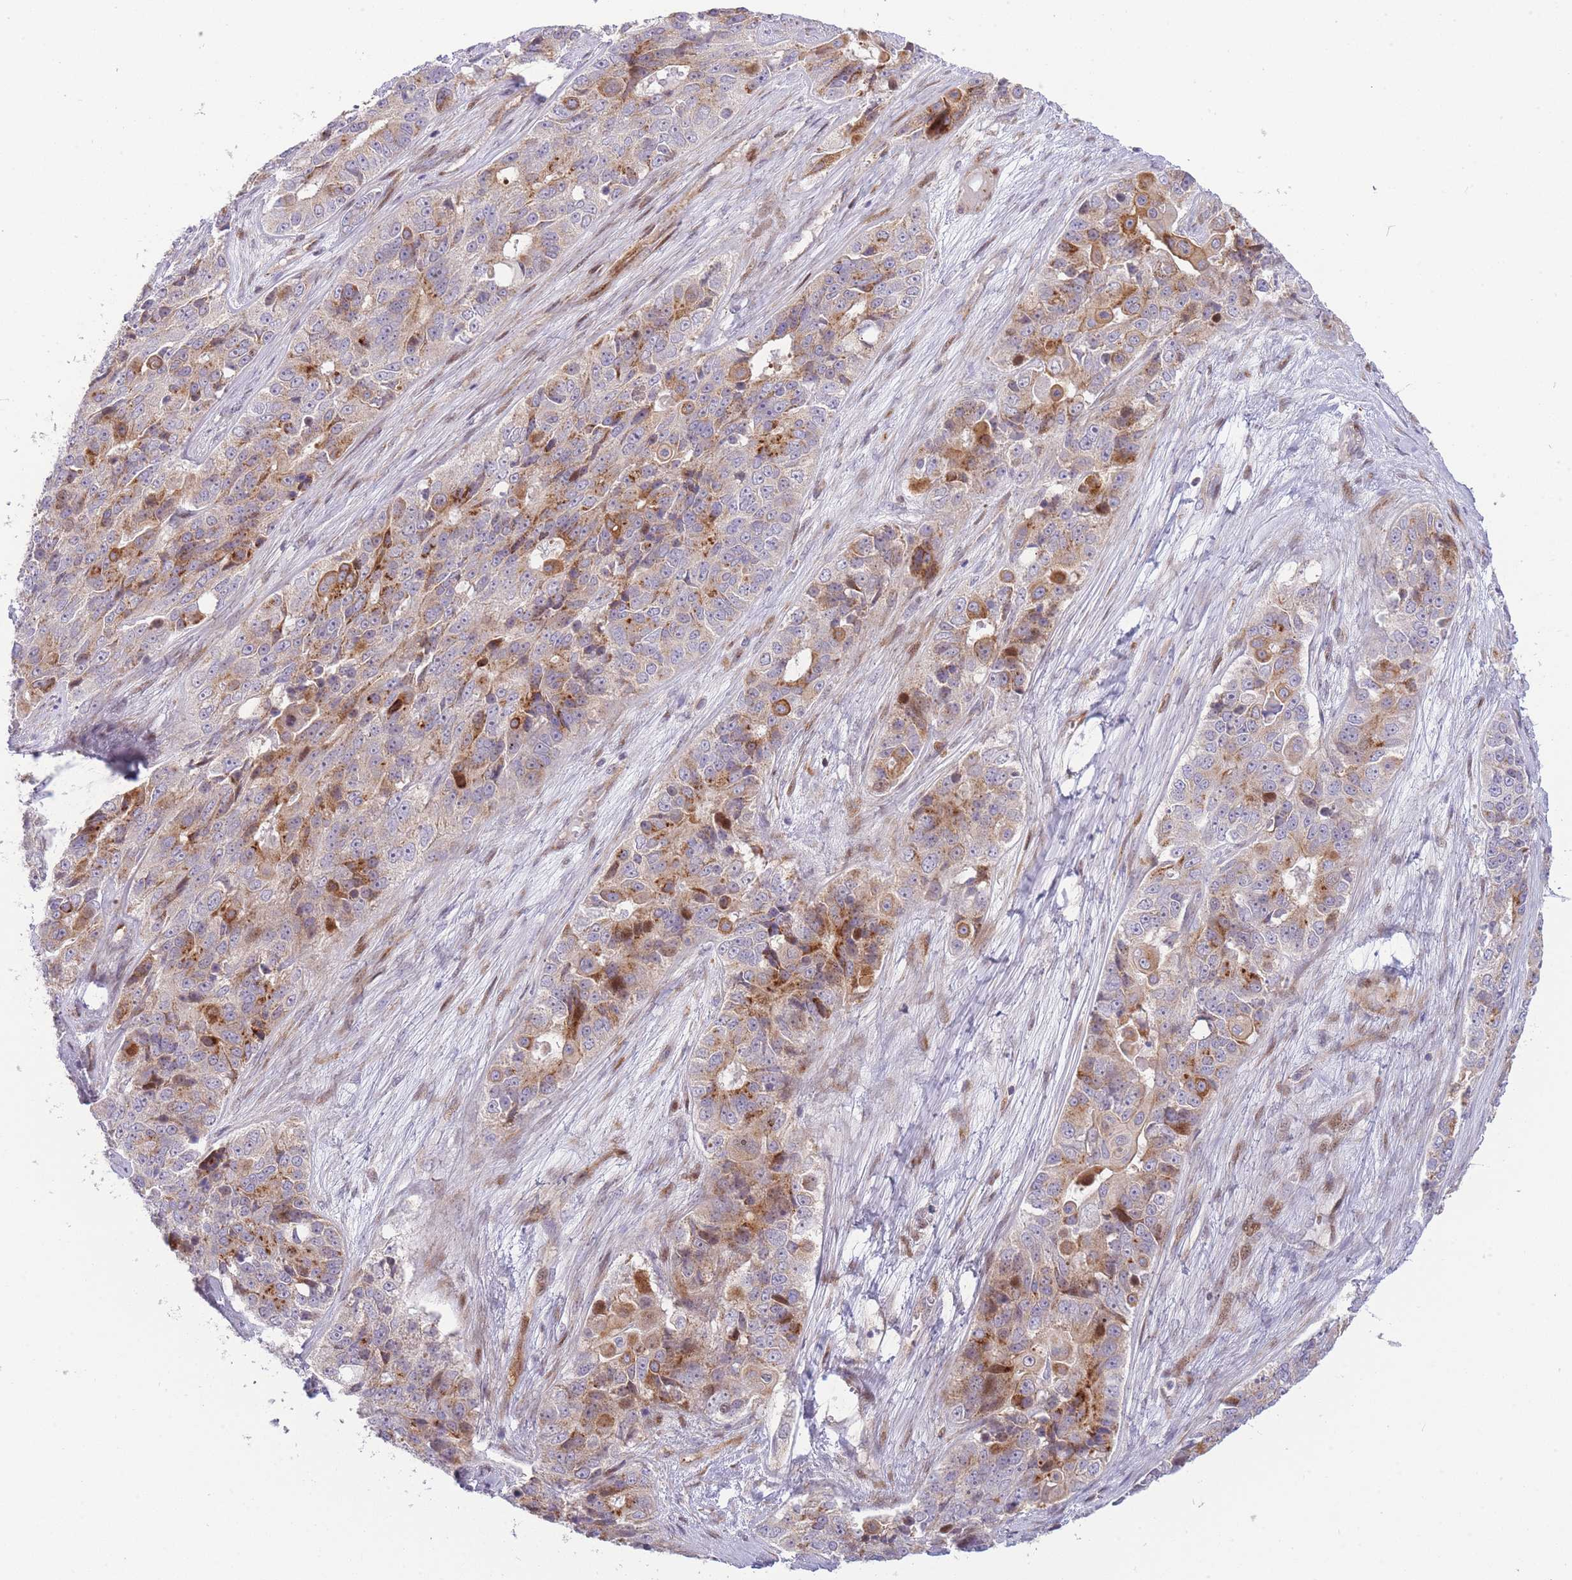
{"staining": {"intensity": "moderate", "quantity": "25%-75%", "location": "cytoplasmic/membranous"}, "tissue": "ovarian cancer", "cell_type": "Tumor cells", "image_type": "cancer", "snomed": [{"axis": "morphology", "description": "Carcinoma, endometroid"}, {"axis": "topography", "description": "Ovary"}], "caption": "High-power microscopy captured an immunohistochemistry histopathology image of ovarian cancer (endometroid carcinoma), revealing moderate cytoplasmic/membranous positivity in approximately 25%-75% of tumor cells. (IHC, brightfield microscopy, high magnification).", "gene": "ATP5MC2", "patient": {"sex": "female", "age": 51}}